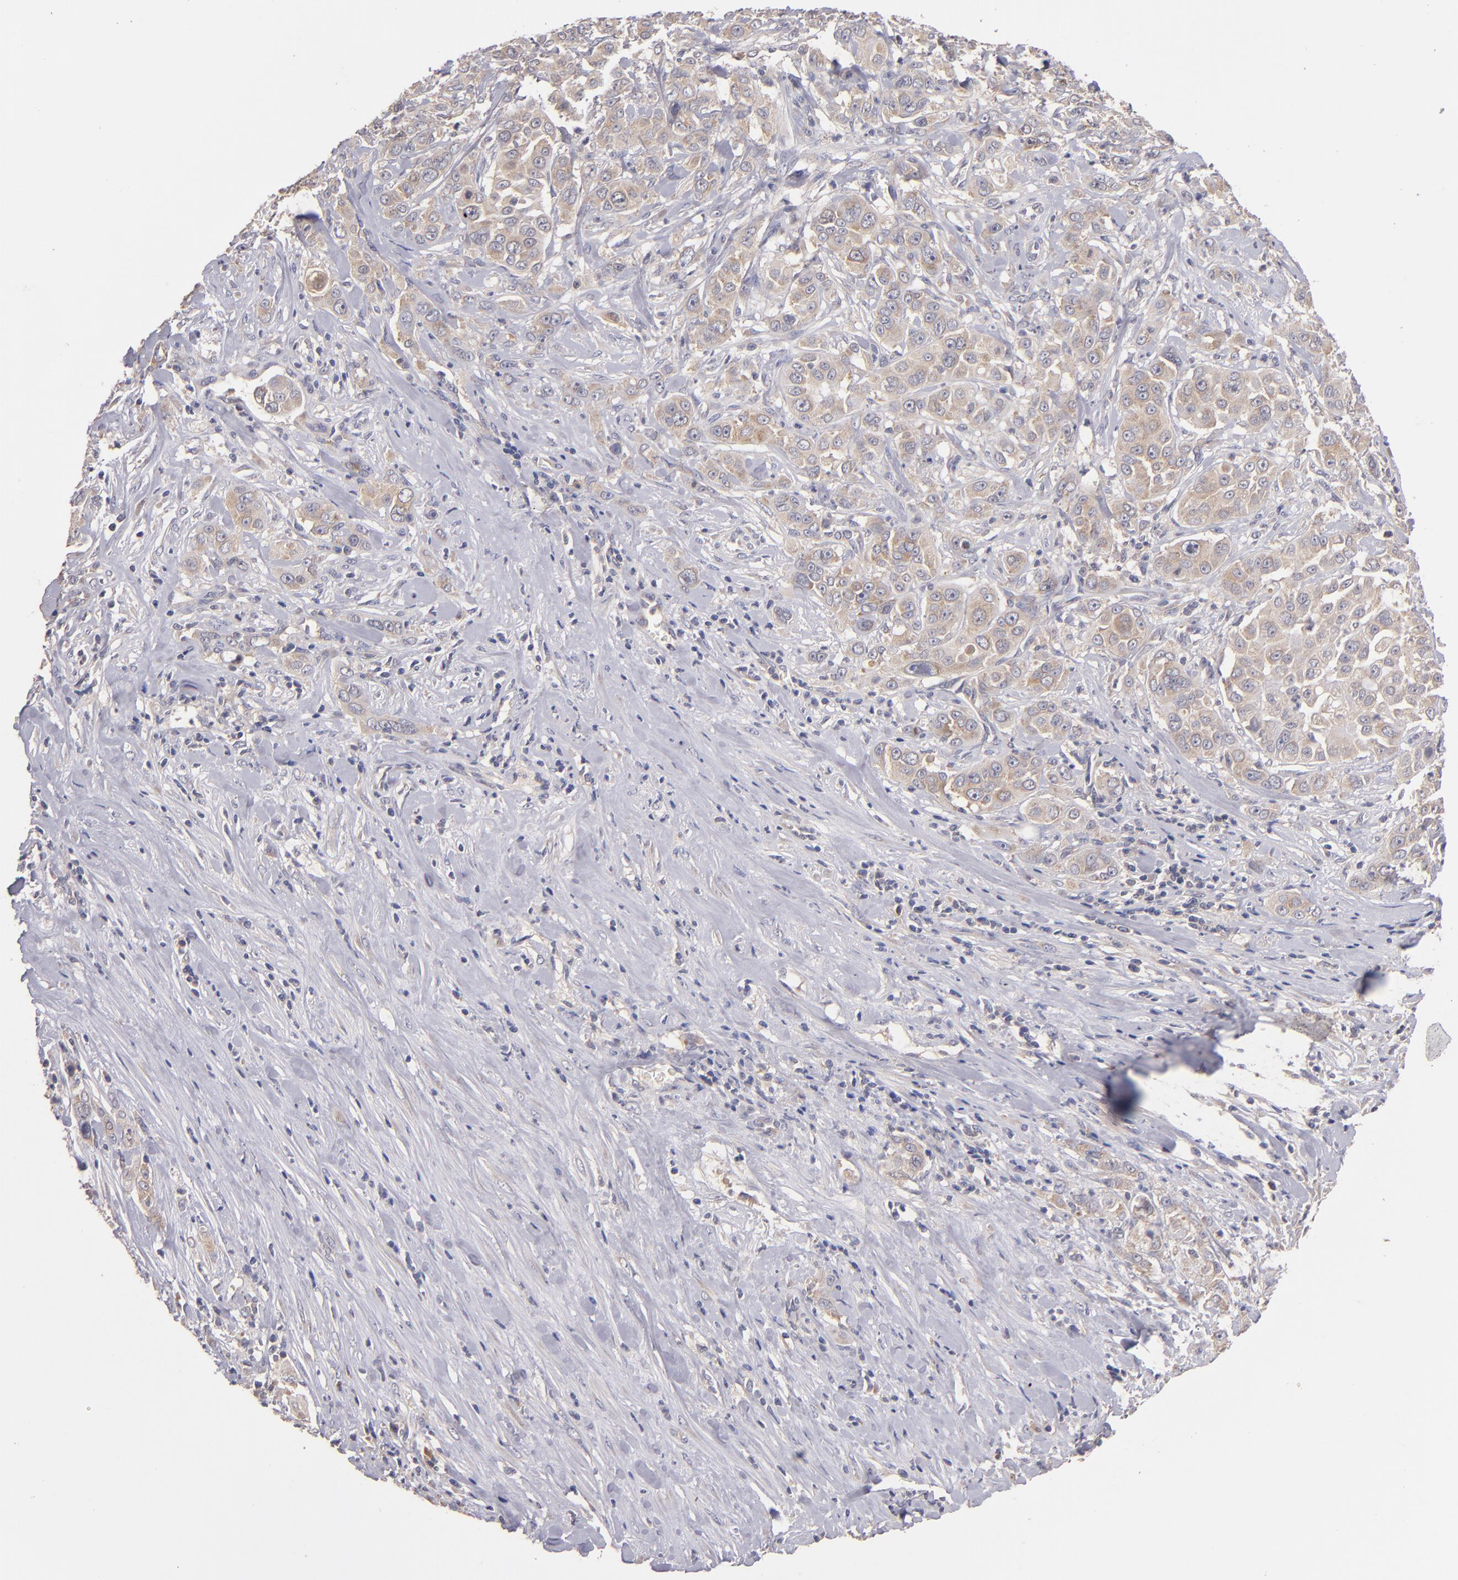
{"staining": {"intensity": "weak", "quantity": ">75%", "location": "cytoplasmic/membranous"}, "tissue": "pancreatic cancer", "cell_type": "Tumor cells", "image_type": "cancer", "snomed": [{"axis": "morphology", "description": "Adenocarcinoma, NOS"}, {"axis": "topography", "description": "Pancreas"}], "caption": "Immunohistochemistry (IHC) micrograph of human pancreatic cancer (adenocarcinoma) stained for a protein (brown), which demonstrates low levels of weak cytoplasmic/membranous expression in approximately >75% of tumor cells.", "gene": "UPF3B", "patient": {"sex": "female", "age": 52}}